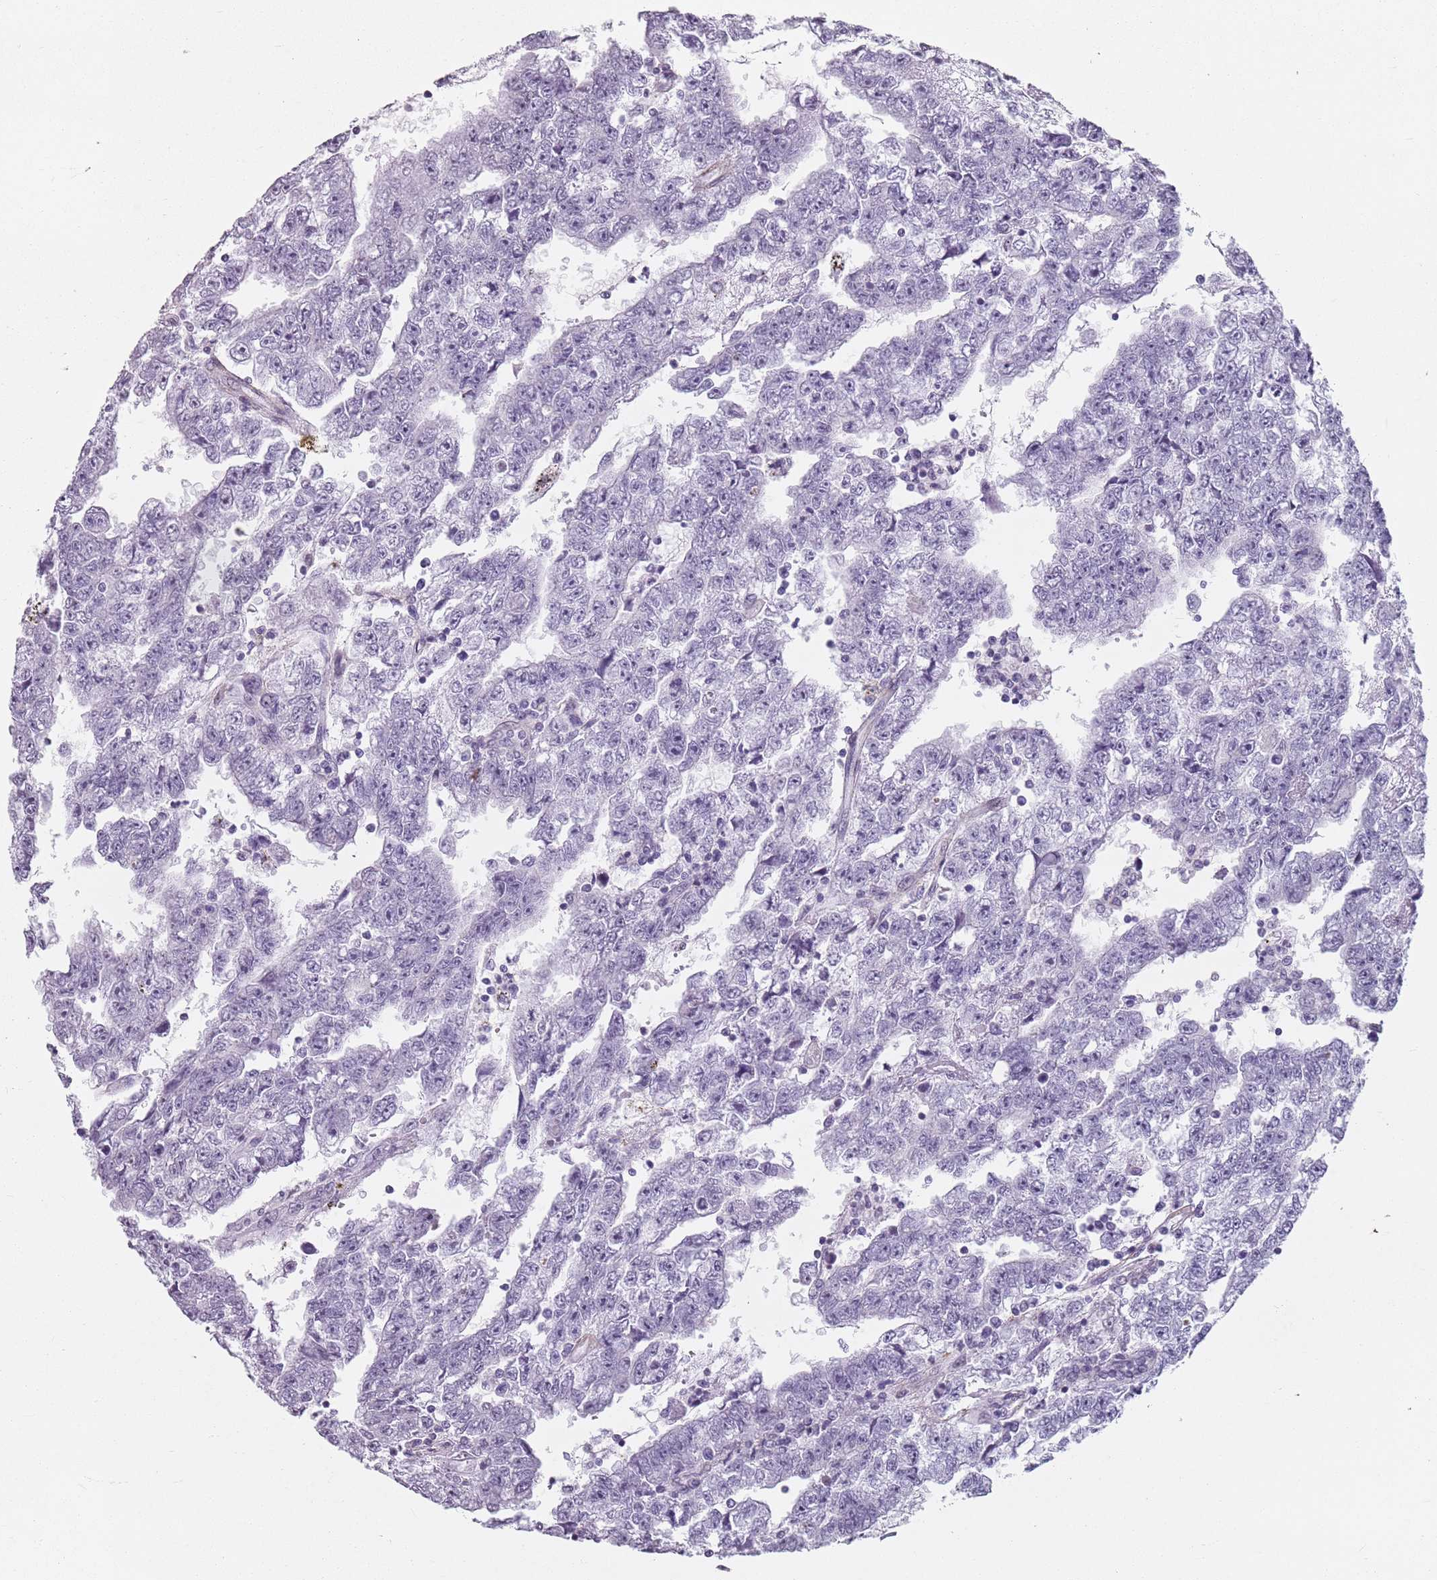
{"staining": {"intensity": "negative", "quantity": "none", "location": "none"}, "tissue": "testis cancer", "cell_type": "Tumor cells", "image_type": "cancer", "snomed": [{"axis": "morphology", "description": "Carcinoma, Embryonal, NOS"}, {"axis": "topography", "description": "Testis"}], "caption": "Human testis cancer stained for a protein using IHC reveals no expression in tumor cells.", "gene": "TMC4", "patient": {"sex": "male", "age": 25}}